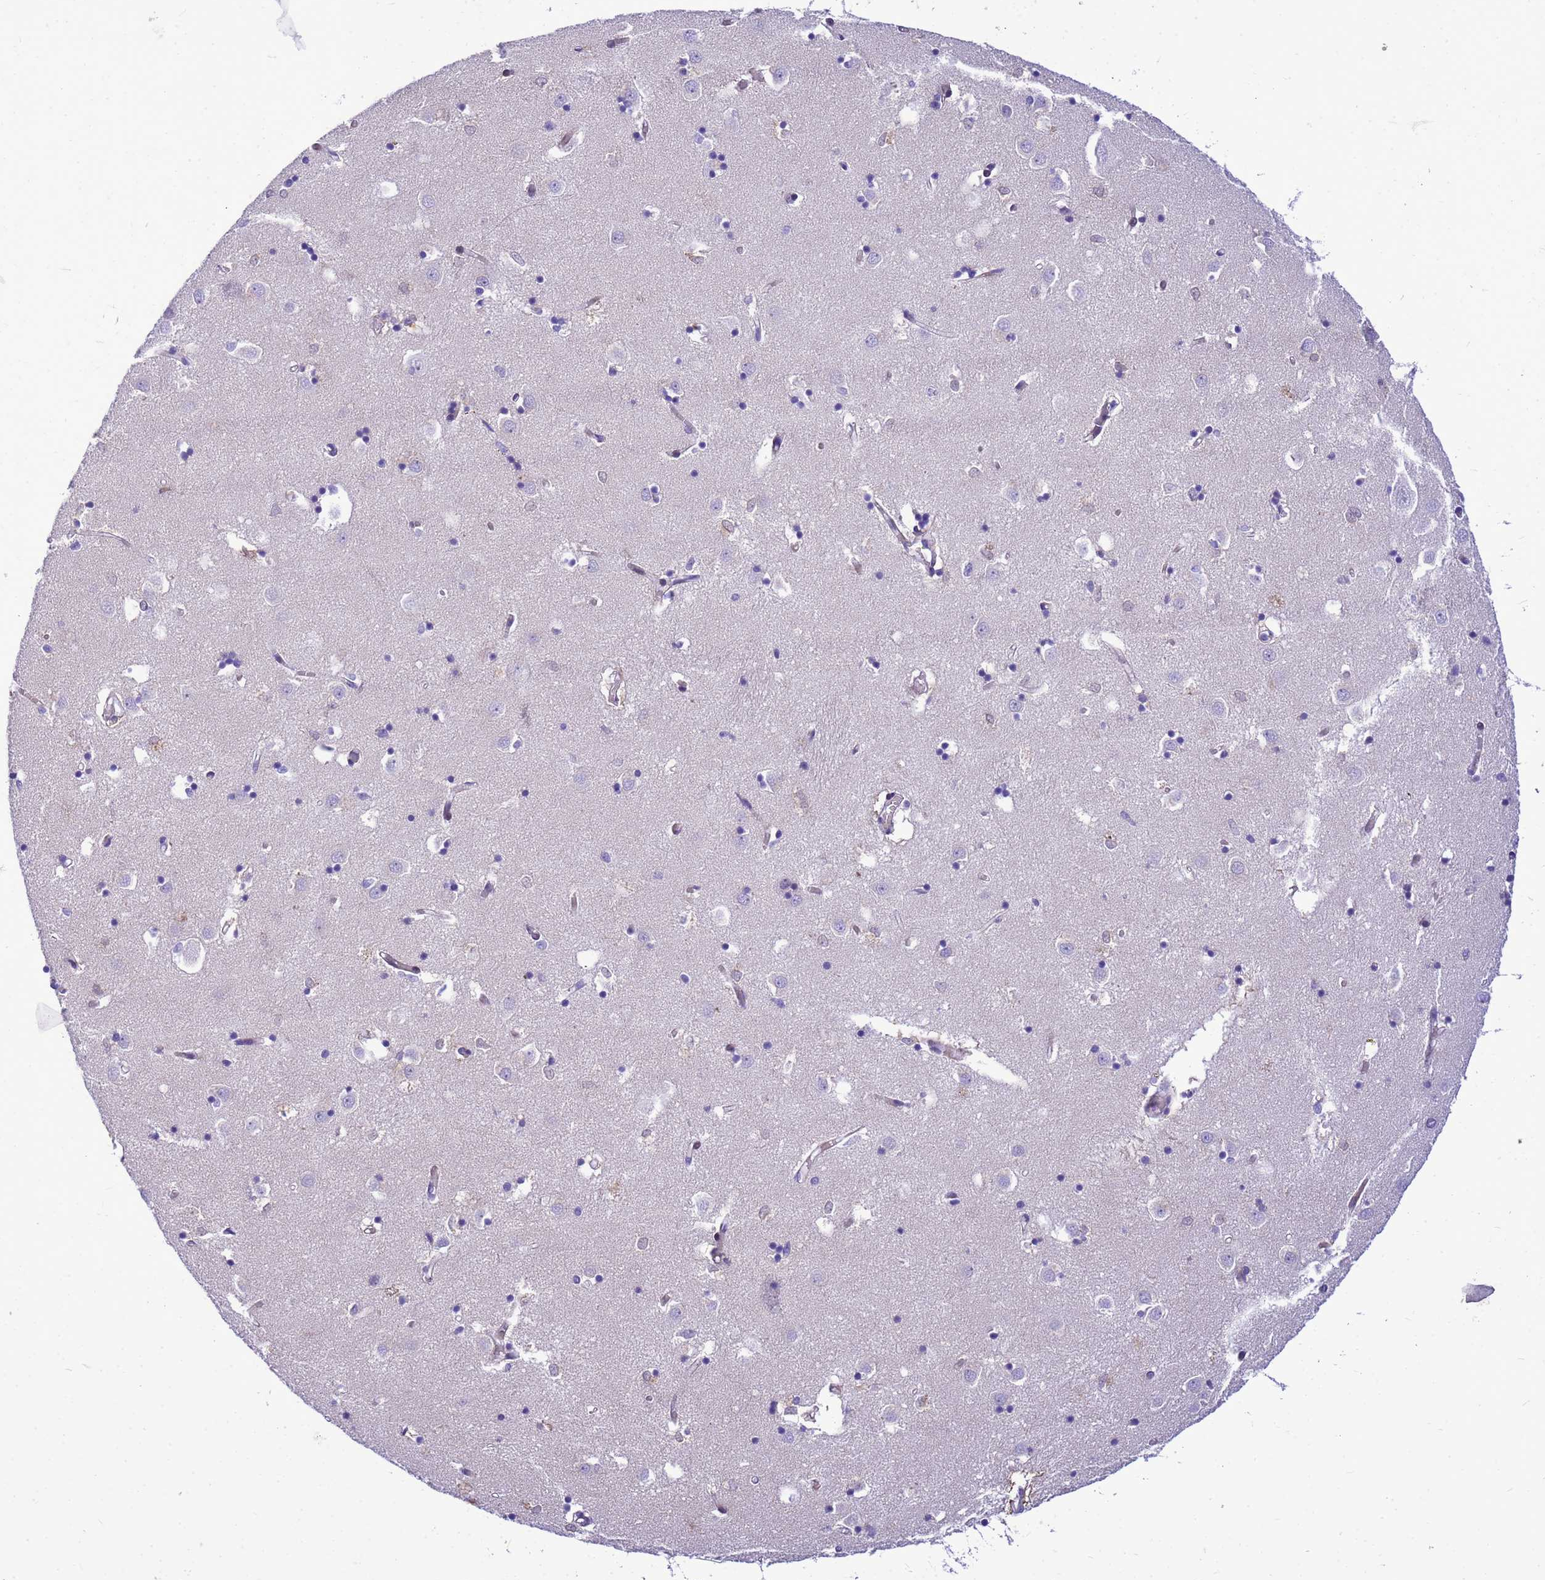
{"staining": {"intensity": "negative", "quantity": "none", "location": "none"}, "tissue": "caudate", "cell_type": "Glial cells", "image_type": "normal", "snomed": [{"axis": "morphology", "description": "Normal tissue, NOS"}, {"axis": "topography", "description": "Lateral ventricle wall"}], "caption": "An immunohistochemistry (IHC) histopathology image of benign caudate is shown. There is no staining in glial cells of caudate.", "gene": "ADAMTS7", "patient": {"sex": "male", "age": 70}}